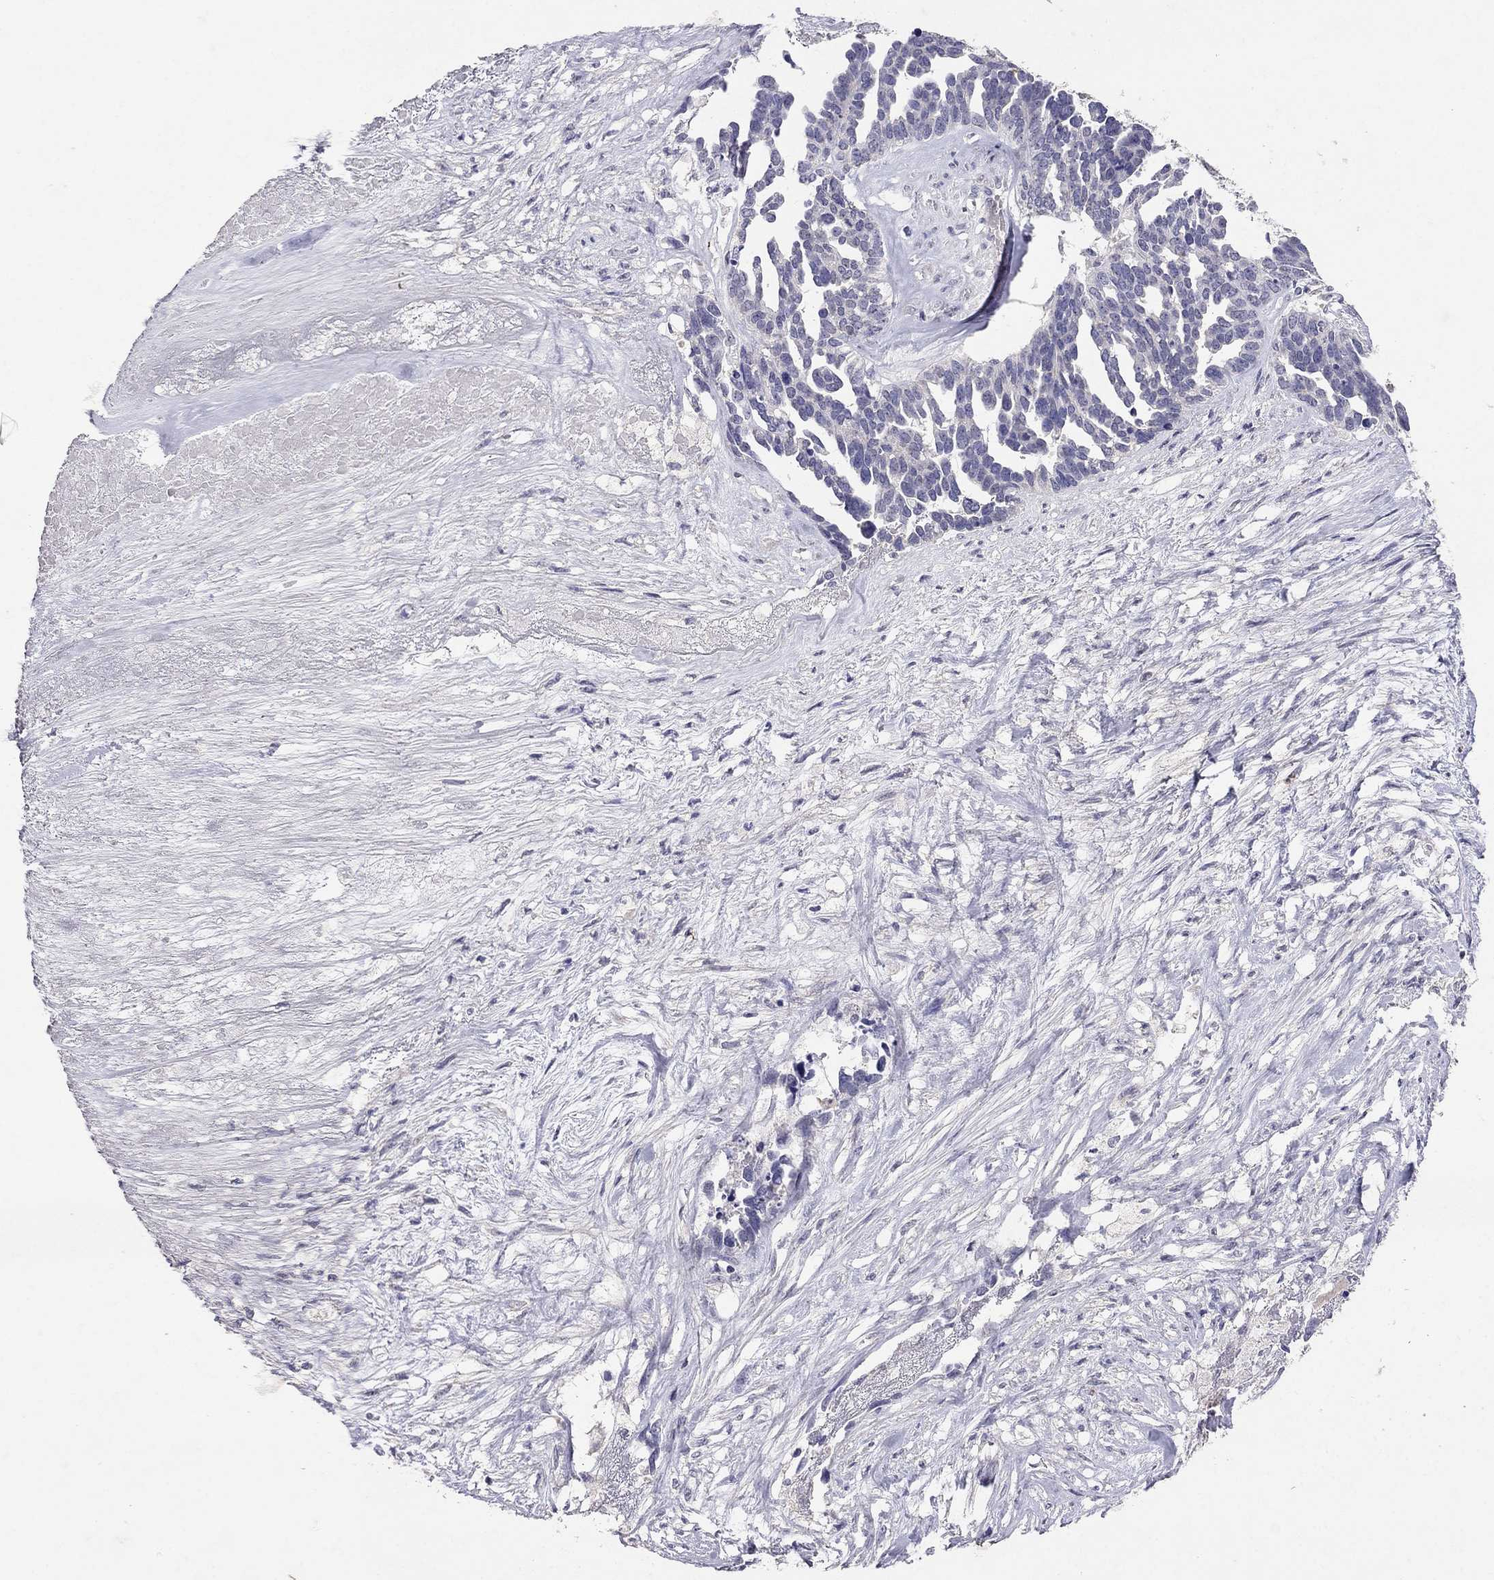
{"staining": {"intensity": "negative", "quantity": "none", "location": "none"}, "tissue": "ovarian cancer", "cell_type": "Tumor cells", "image_type": "cancer", "snomed": [{"axis": "morphology", "description": "Cystadenocarcinoma, serous, NOS"}, {"axis": "topography", "description": "Ovary"}], "caption": "The photomicrograph shows no staining of tumor cells in ovarian cancer.", "gene": "FST", "patient": {"sex": "female", "age": 54}}